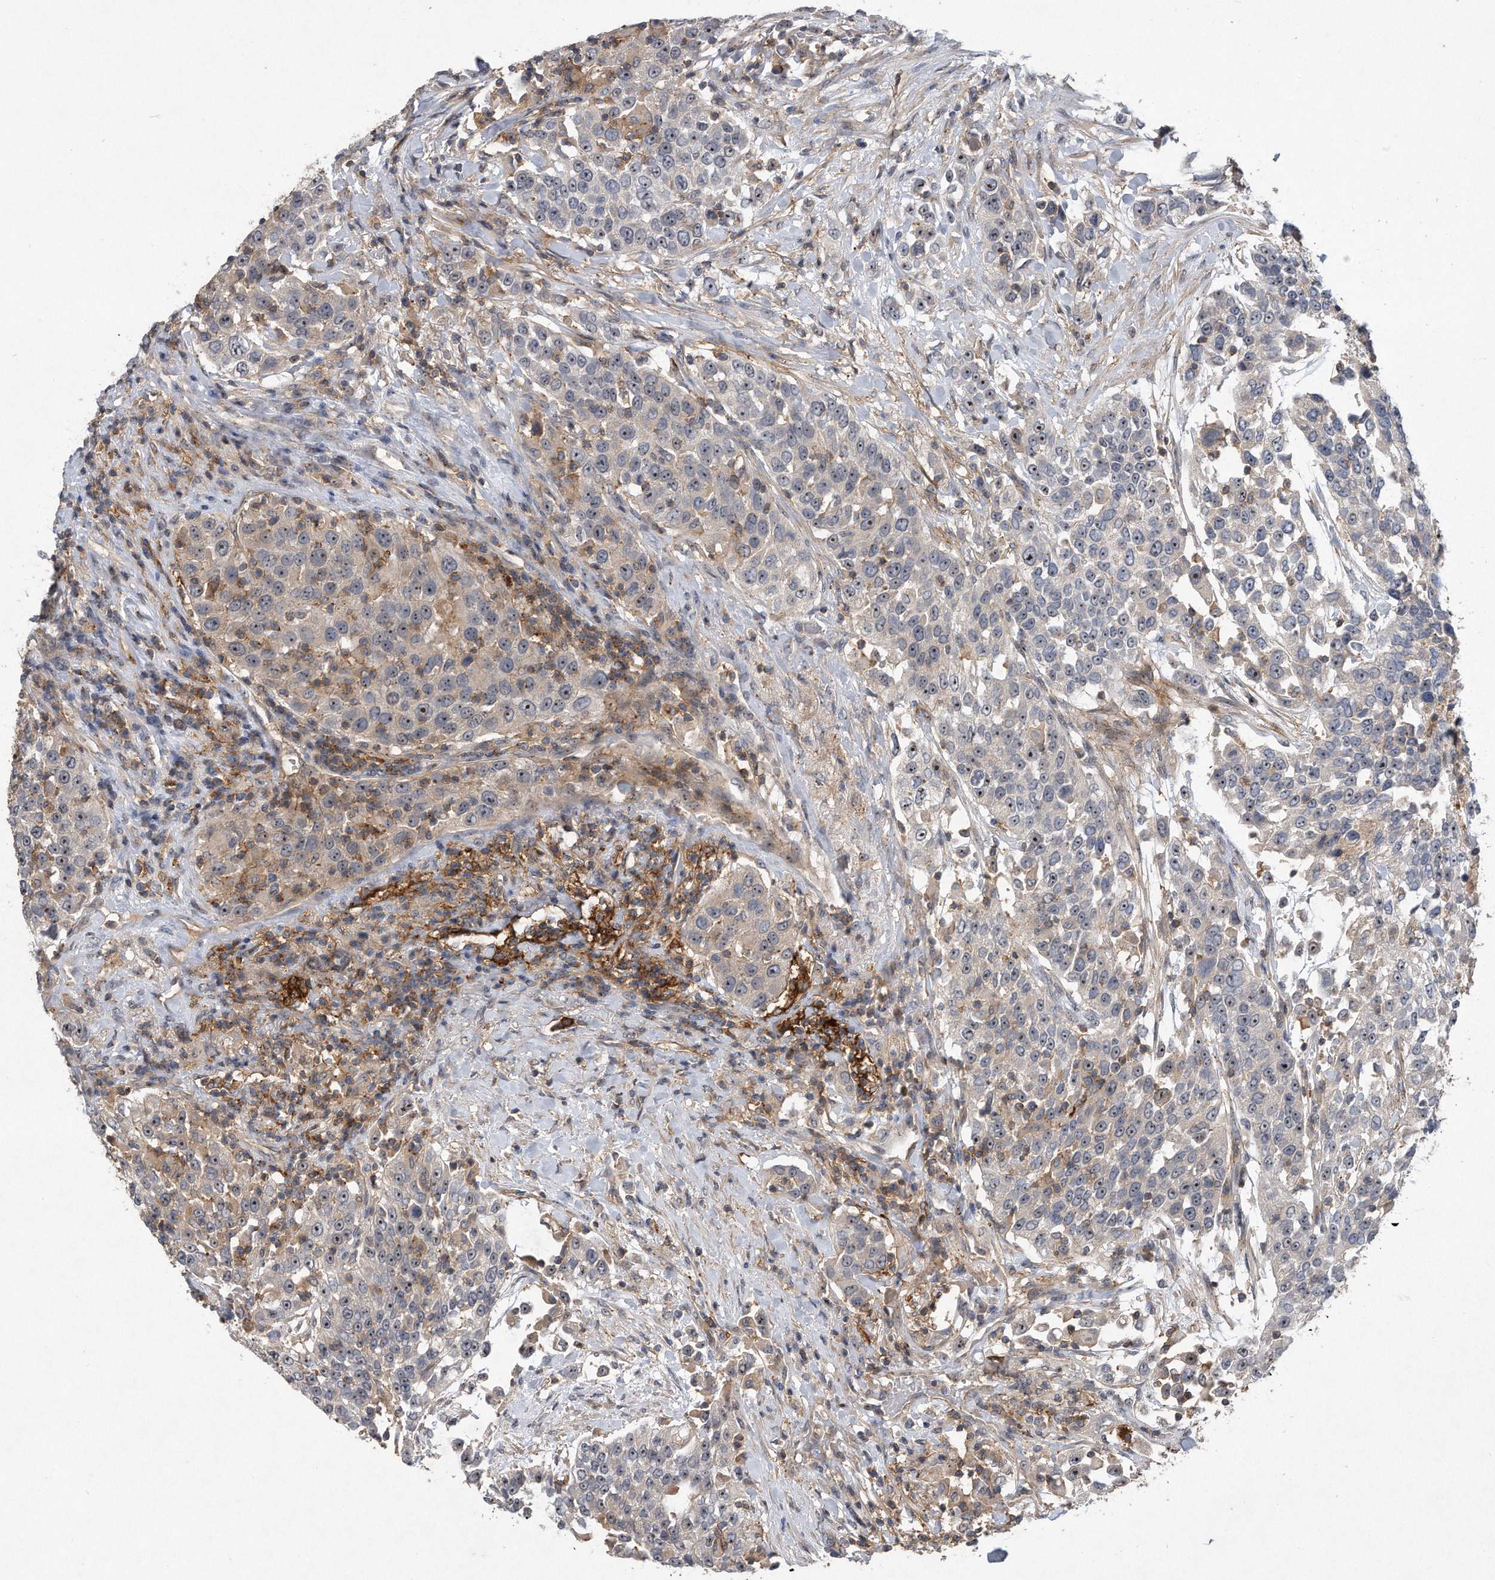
{"staining": {"intensity": "moderate", "quantity": "25%-75%", "location": "nuclear"}, "tissue": "urothelial cancer", "cell_type": "Tumor cells", "image_type": "cancer", "snomed": [{"axis": "morphology", "description": "Urothelial carcinoma, High grade"}, {"axis": "topography", "description": "Urinary bladder"}], "caption": "Protein staining displays moderate nuclear expression in approximately 25%-75% of tumor cells in high-grade urothelial carcinoma.", "gene": "PGBD2", "patient": {"sex": "female", "age": 80}}